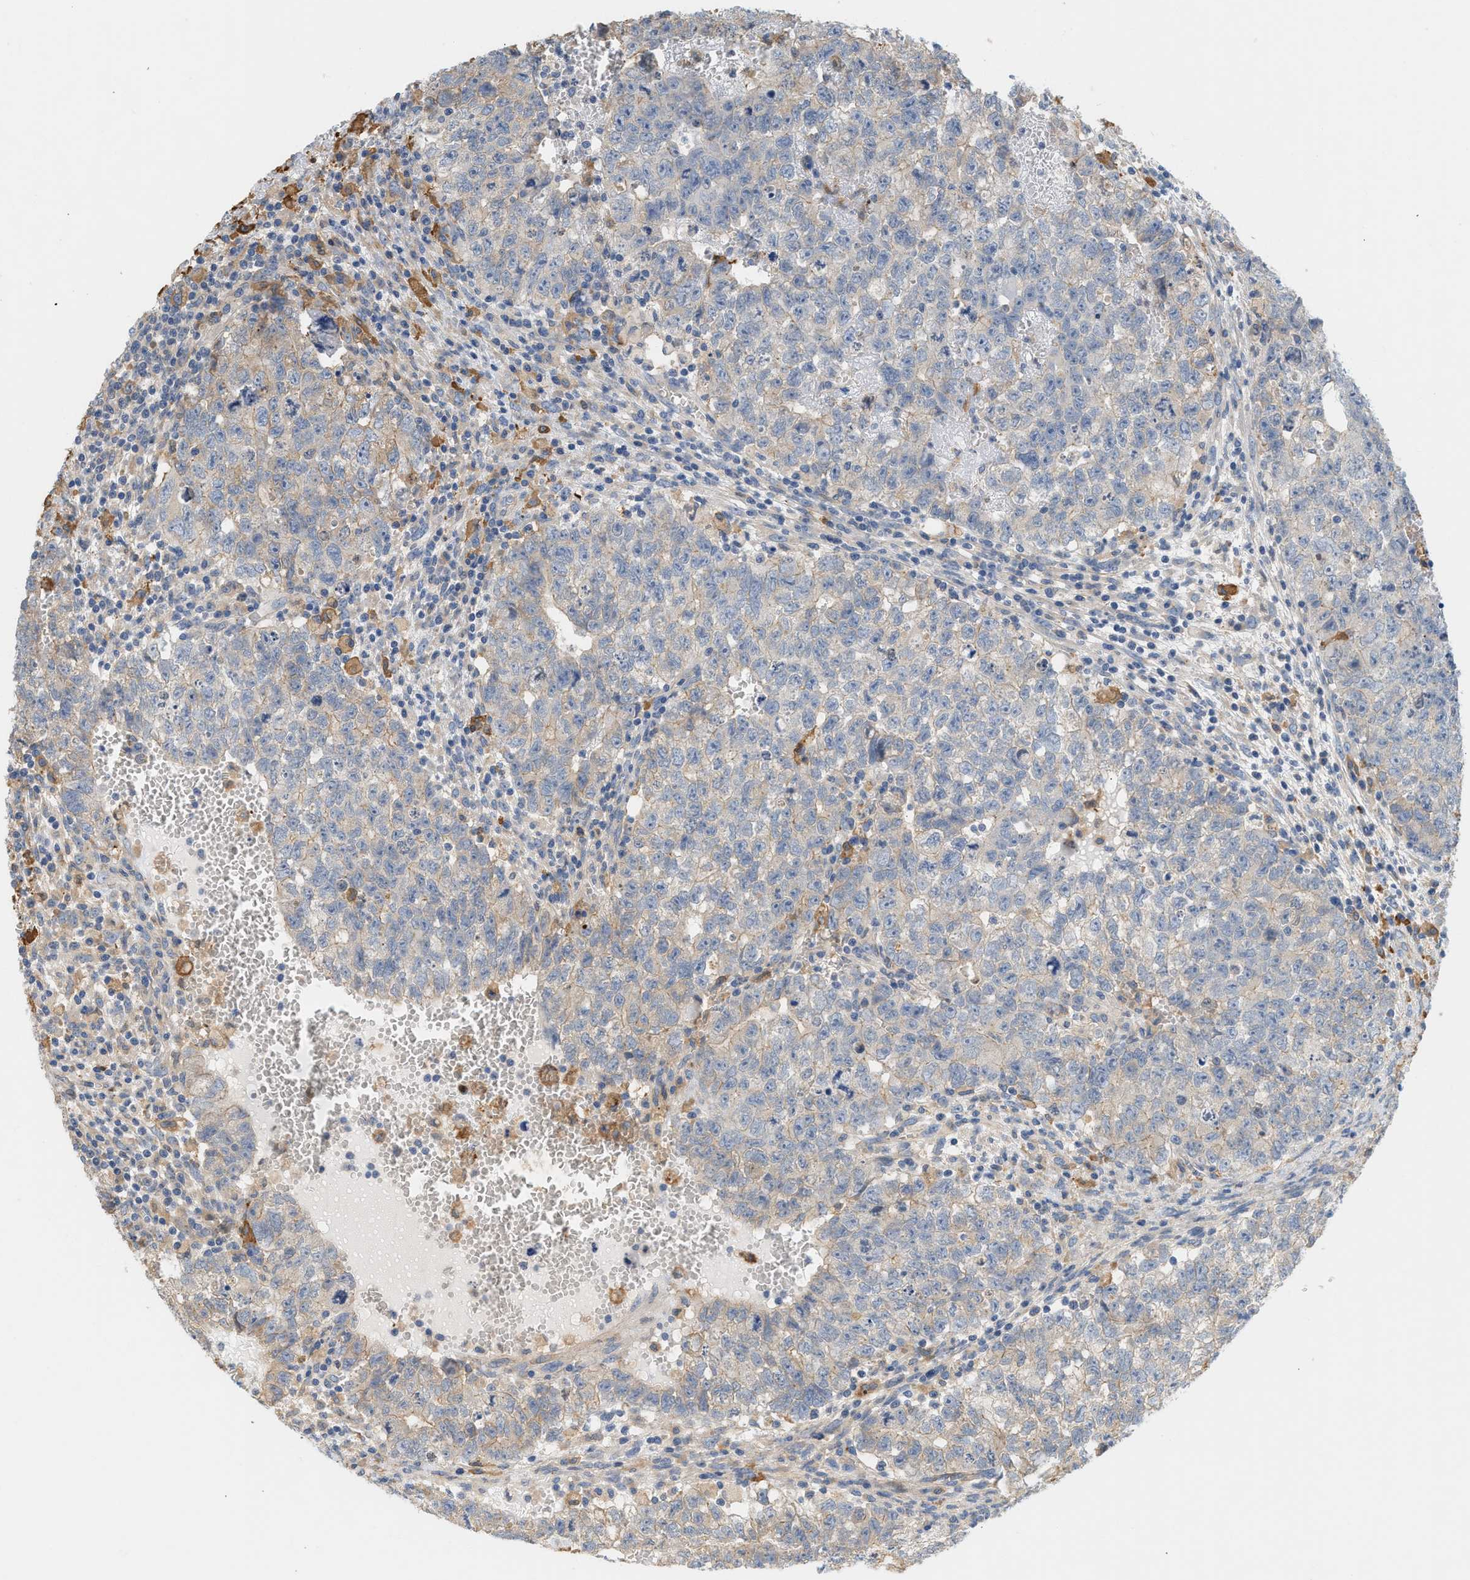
{"staining": {"intensity": "negative", "quantity": "none", "location": "none"}, "tissue": "testis cancer", "cell_type": "Tumor cells", "image_type": "cancer", "snomed": [{"axis": "morphology", "description": "Seminoma, NOS"}, {"axis": "morphology", "description": "Carcinoma, Embryonal, NOS"}, {"axis": "topography", "description": "Testis"}], "caption": "This micrograph is of testis cancer (seminoma) stained with immunohistochemistry (IHC) to label a protein in brown with the nuclei are counter-stained blue. There is no staining in tumor cells.", "gene": "CTXN1", "patient": {"sex": "male", "age": 38}}